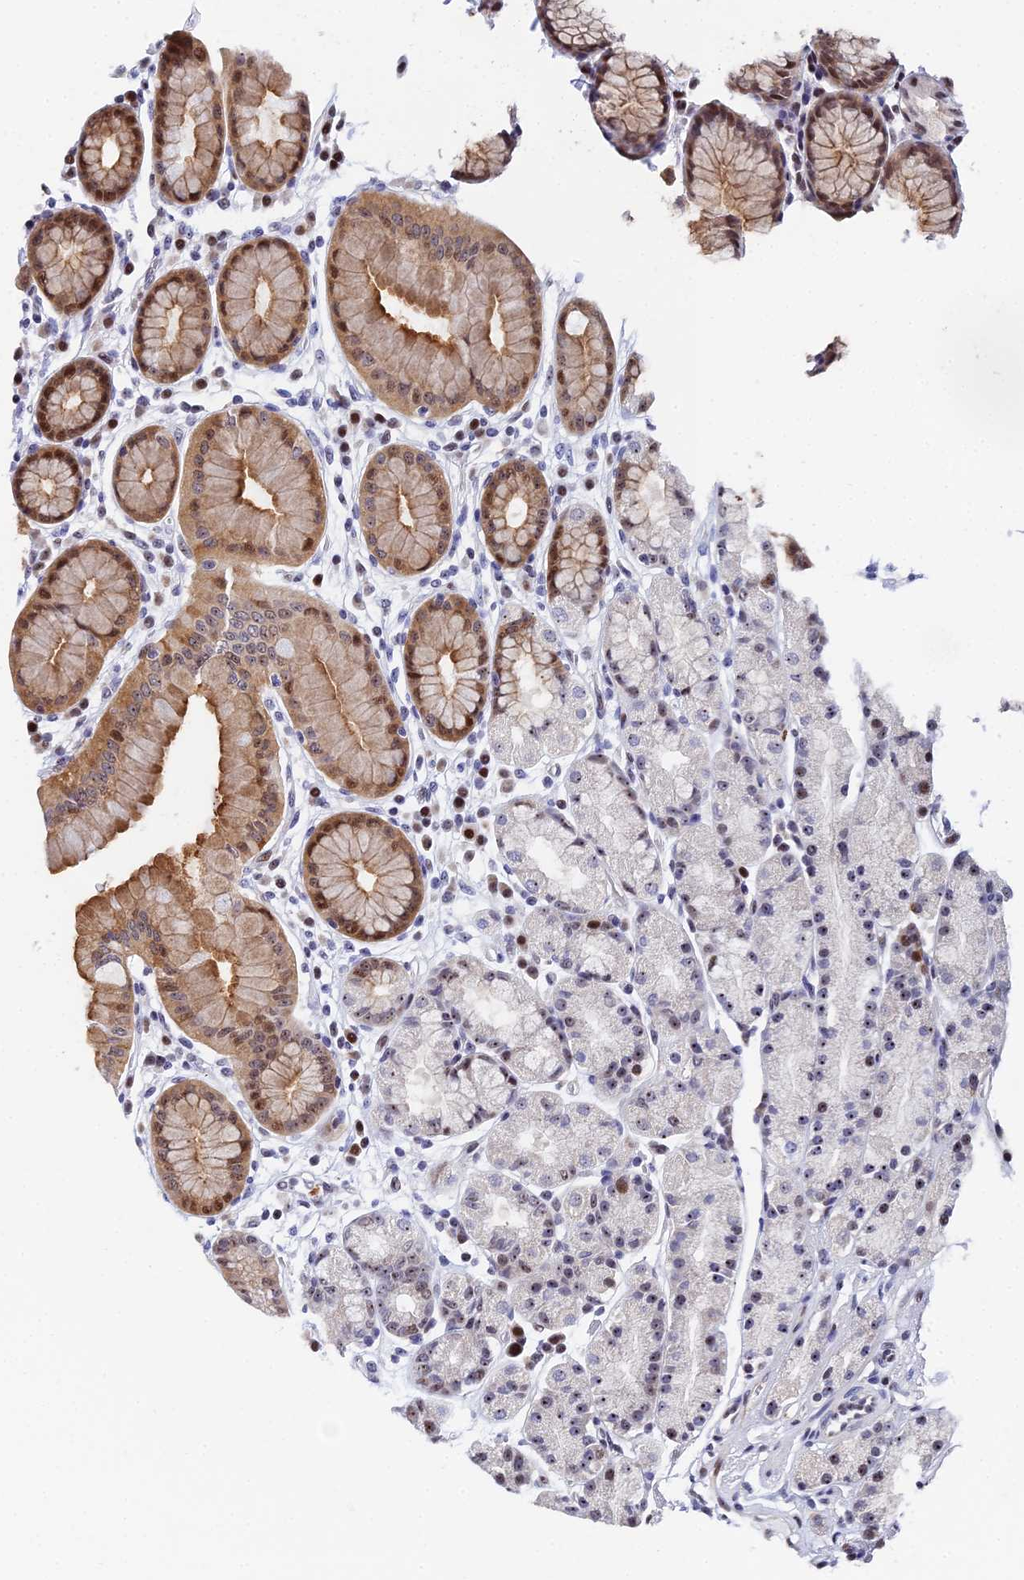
{"staining": {"intensity": "moderate", "quantity": ">75%", "location": "cytoplasmic/membranous,nuclear"}, "tissue": "stomach", "cell_type": "Glandular cells", "image_type": "normal", "snomed": [{"axis": "morphology", "description": "Normal tissue, NOS"}, {"axis": "topography", "description": "Stomach, upper"}], "caption": "Immunohistochemical staining of normal human stomach exhibits medium levels of moderate cytoplasmic/membranous,nuclear expression in approximately >75% of glandular cells.", "gene": "TIFA", "patient": {"sex": "male", "age": 47}}